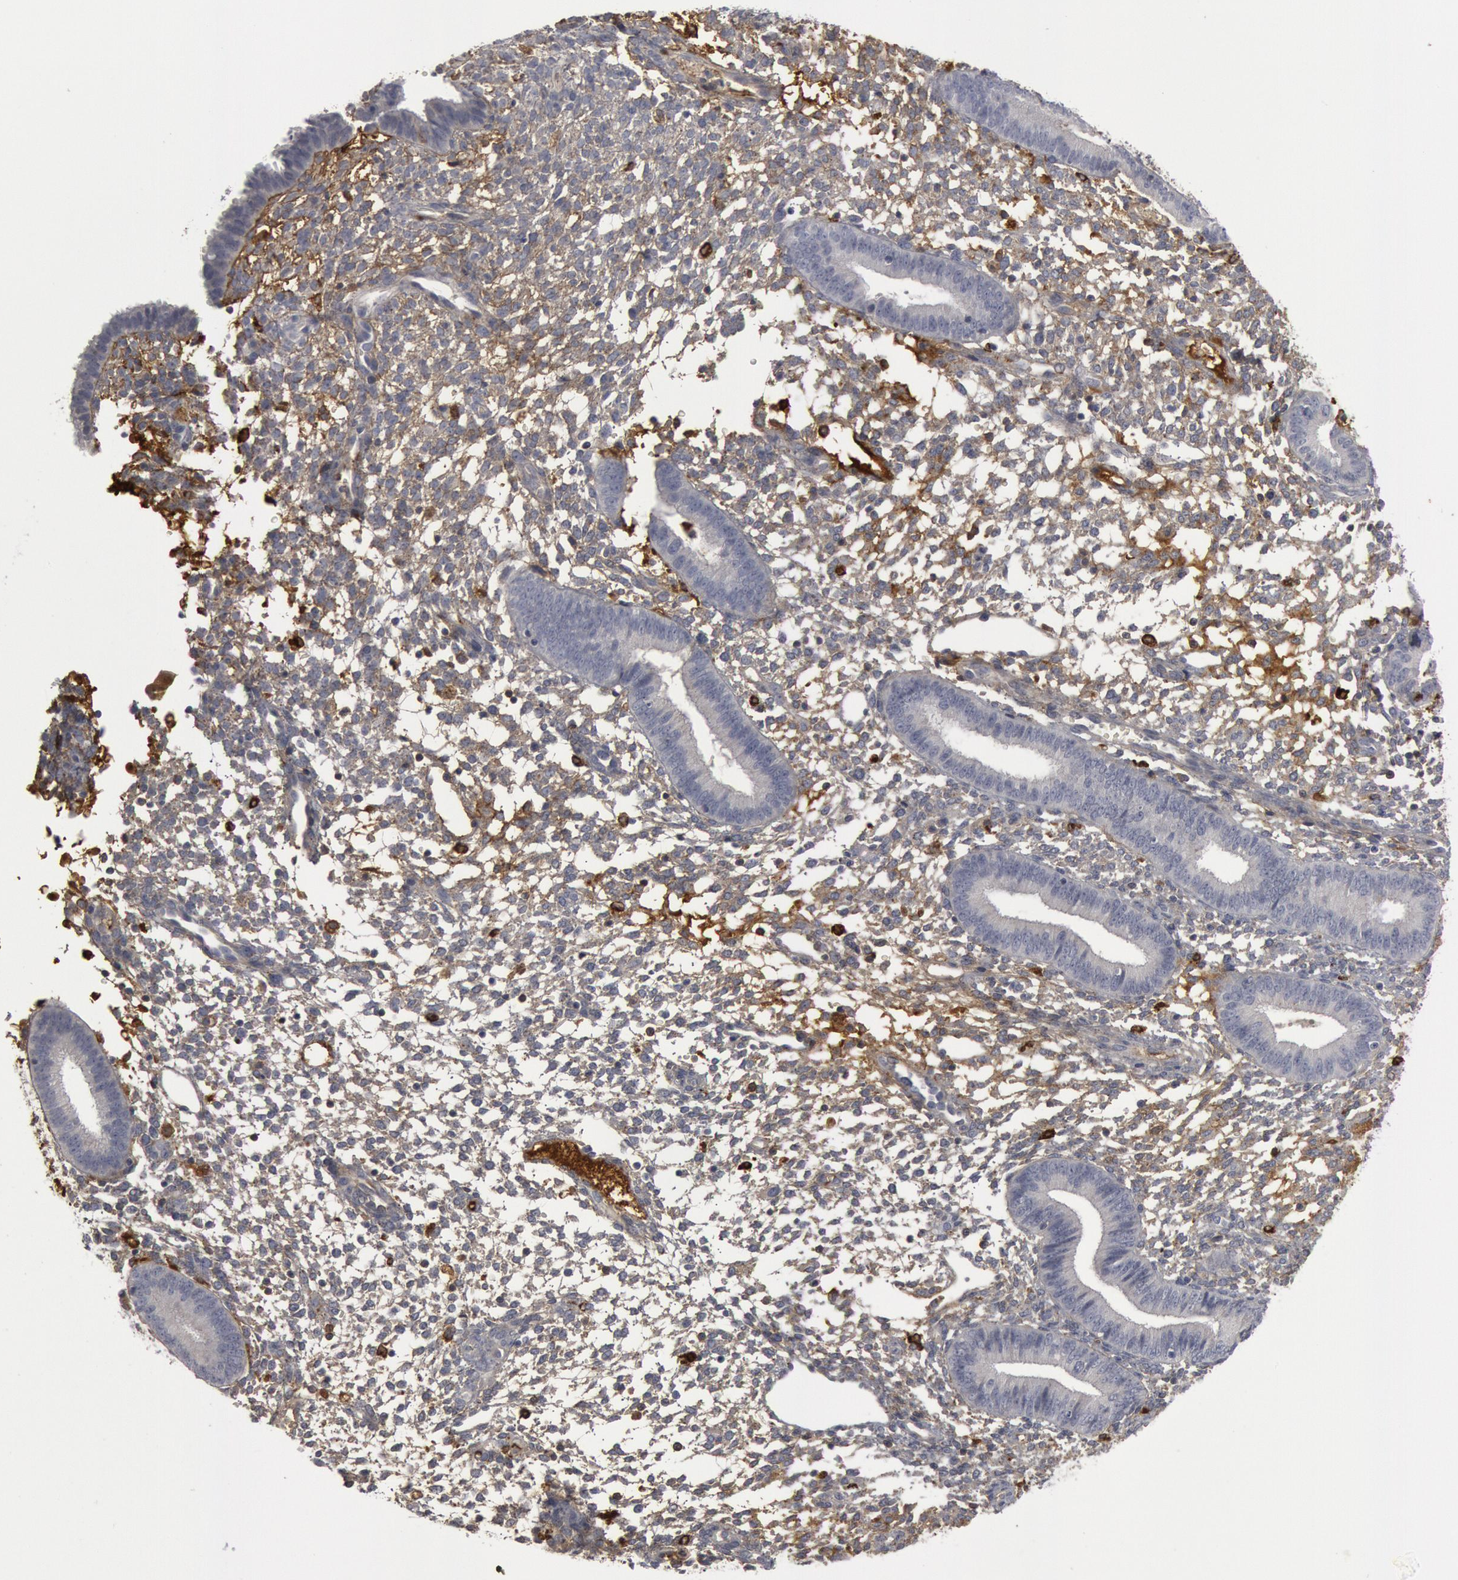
{"staining": {"intensity": "moderate", "quantity": "25%-75%", "location": "cytoplasmic/membranous"}, "tissue": "endometrium", "cell_type": "Cells in endometrial stroma", "image_type": "normal", "snomed": [{"axis": "morphology", "description": "Normal tissue, NOS"}, {"axis": "topography", "description": "Endometrium"}], "caption": "Moderate cytoplasmic/membranous staining for a protein is identified in approximately 25%-75% of cells in endometrial stroma of benign endometrium using immunohistochemistry.", "gene": "C1QC", "patient": {"sex": "female", "age": 35}}